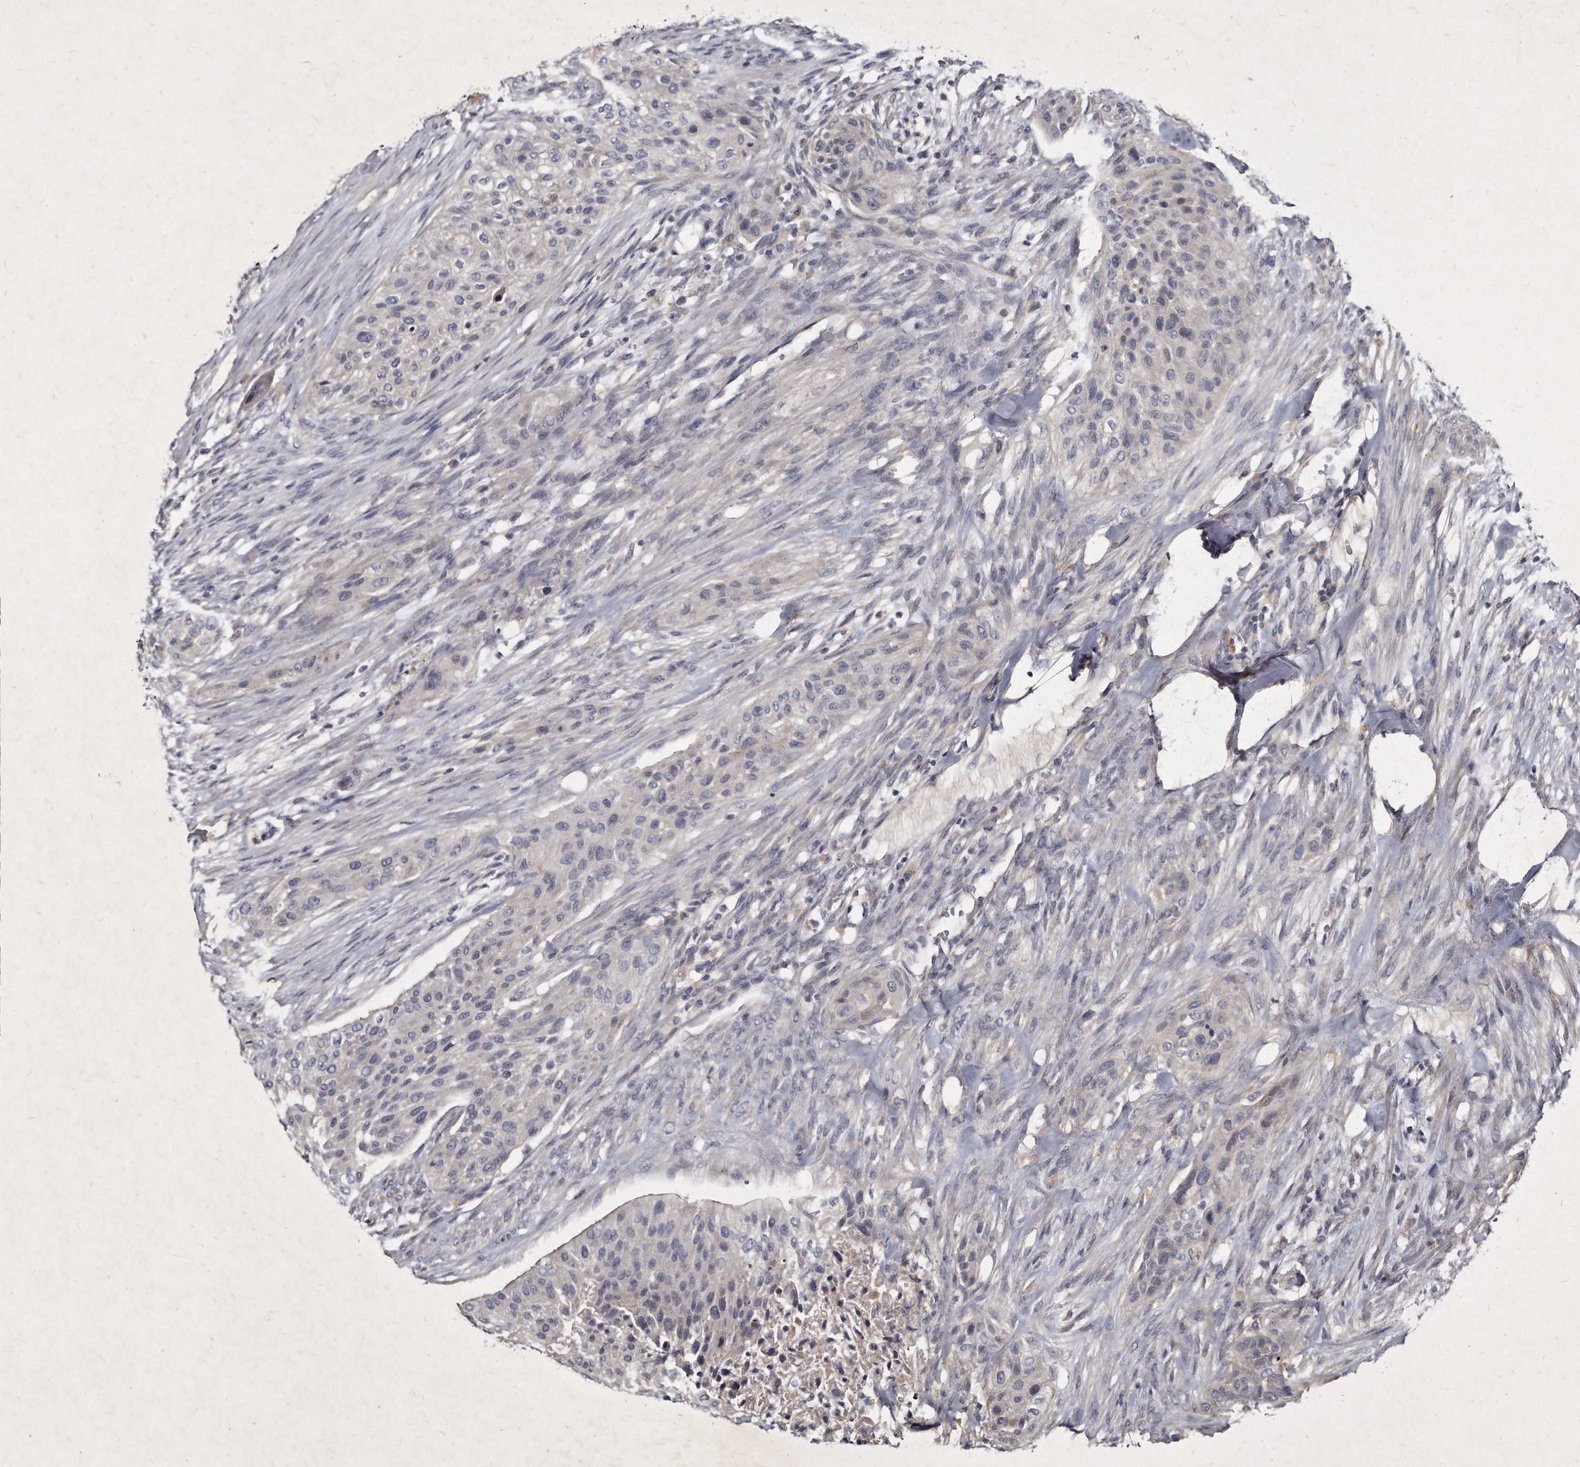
{"staining": {"intensity": "negative", "quantity": "none", "location": "none"}, "tissue": "urothelial cancer", "cell_type": "Tumor cells", "image_type": "cancer", "snomed": [{"axis": "morphology", "description": "Urothelial carcinoma, High grade"}, {"axis": "topography", "description": "Urinary bladder"}], "caption": "Immunohistochemistry (IHC) image of neoplastic tissue: human urothelial cancer stained with DAB (3,3'-diaminobenzidine) exhibits no significant protein staining in tumor cells.", "gene": "KLHDC3", "patient": {"sex": "male", "age": 35}}